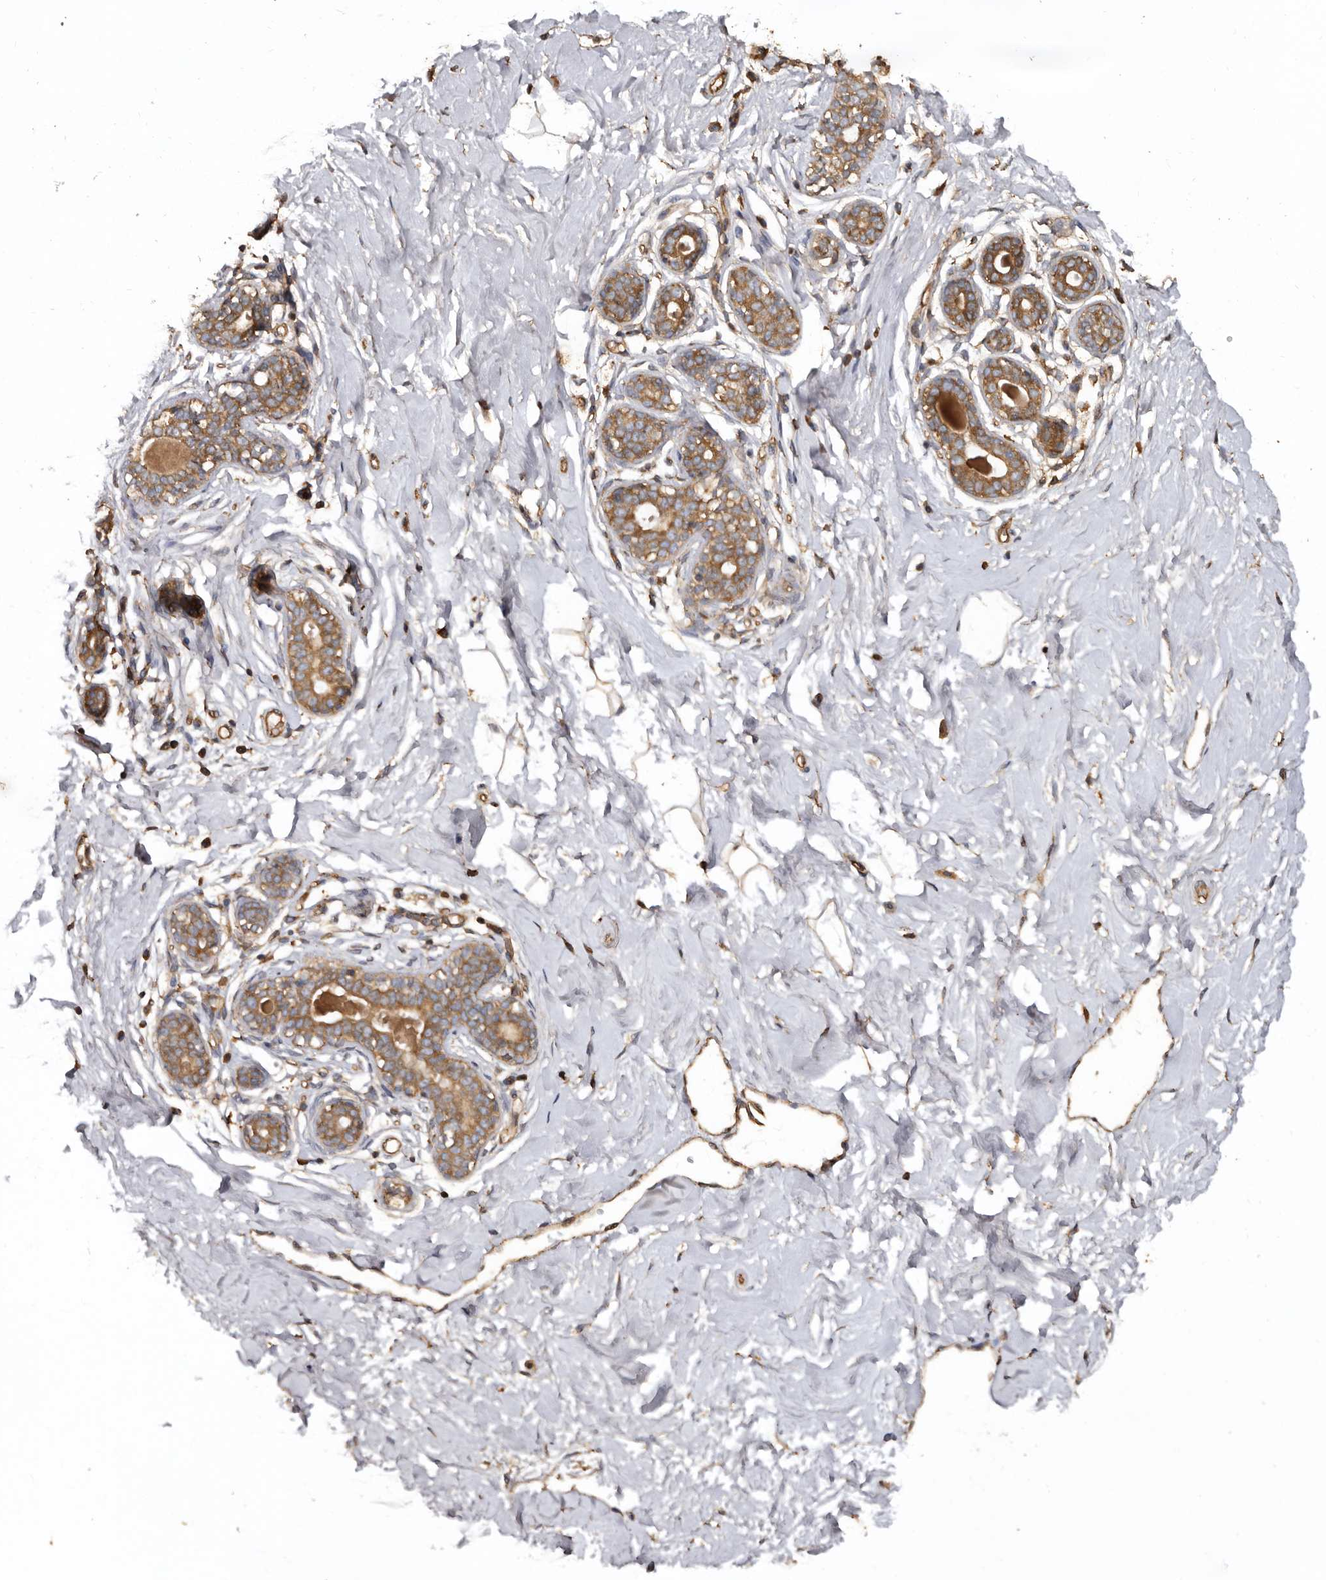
{"staining": {"intensity": "moderate", "quantity": ">75%", "location": "cytoplasmic/membranous"}, "tissue": "breast", "cell_type": "Adipocytes", "image_type": "normal", "snomed": [{"axis": "morphology", "description": "Normal tissue, NOS"}, {"axis": "morphology", "description": "Adenoma, NOS"}, {"axis": "topography", "description": "Breast"}], "caption": "Immunohistochemistry (DAB) staining of unremarkable breast displays moderate cytoplasmic/membranous protein positivity in approximately >75% of adipocytes.", "gene": "FLCN", "patient": {"sex": "female", "age": 23}}